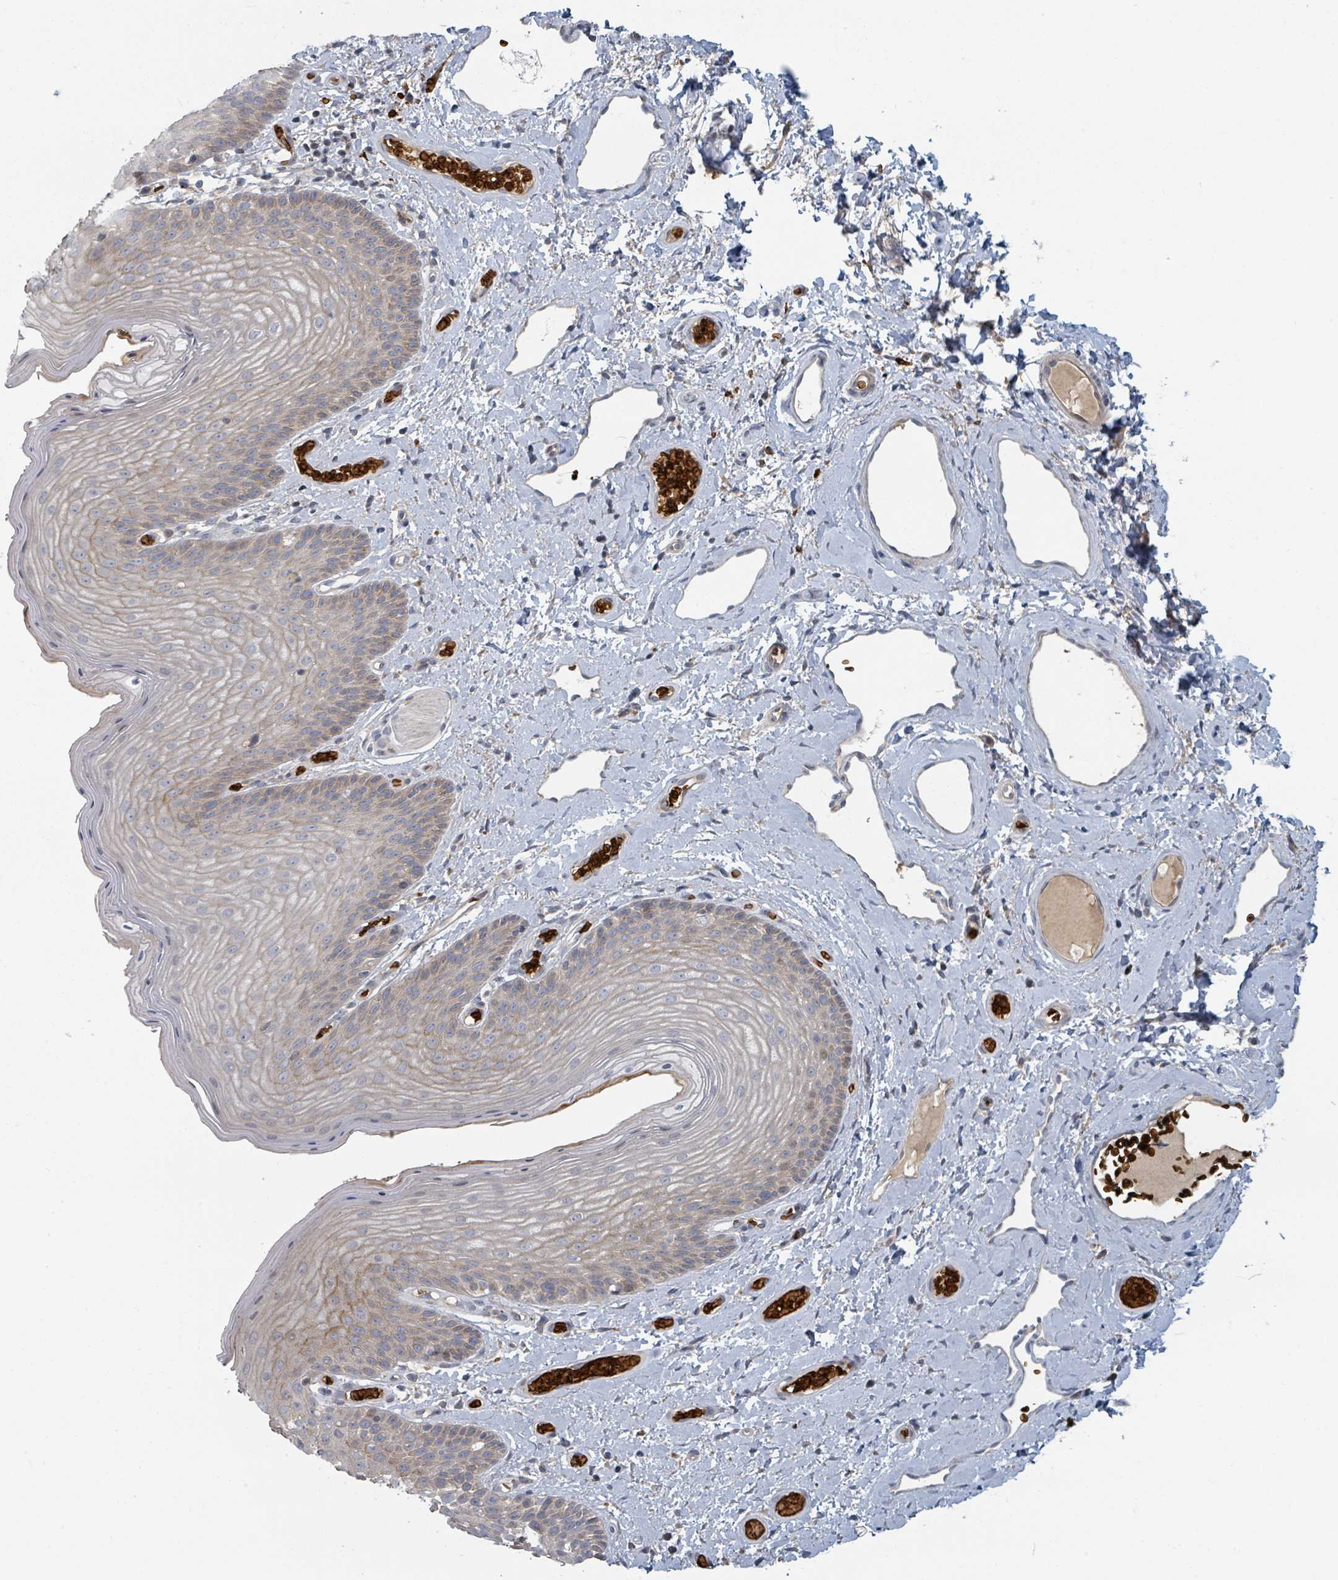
{"staining": {"intensity": "moderate", "quantity": "25%-75%", "location": "cytoplasmic/membranous"}, "tissue": "skin", "cell_type": "Epidermal cells", "image_type": "normal", "snomed": [{"axis": "morphology", "description": "Normal tissue, NOS"}, {"axis": "topography", "description": "Anal"}], "caption": "Immunohistochemistry histopathology image of normal skin: skin stained using immunohistochemistry (IHC) shows medium levels of moderate protein expression localized specifically in the cytoplasmic/membranous of epidermal cells, appearing as a cytoplasmic/membranous brown color.", "gene": "TRPC4AP", "patient": {"sex": "female", "age": 40}}